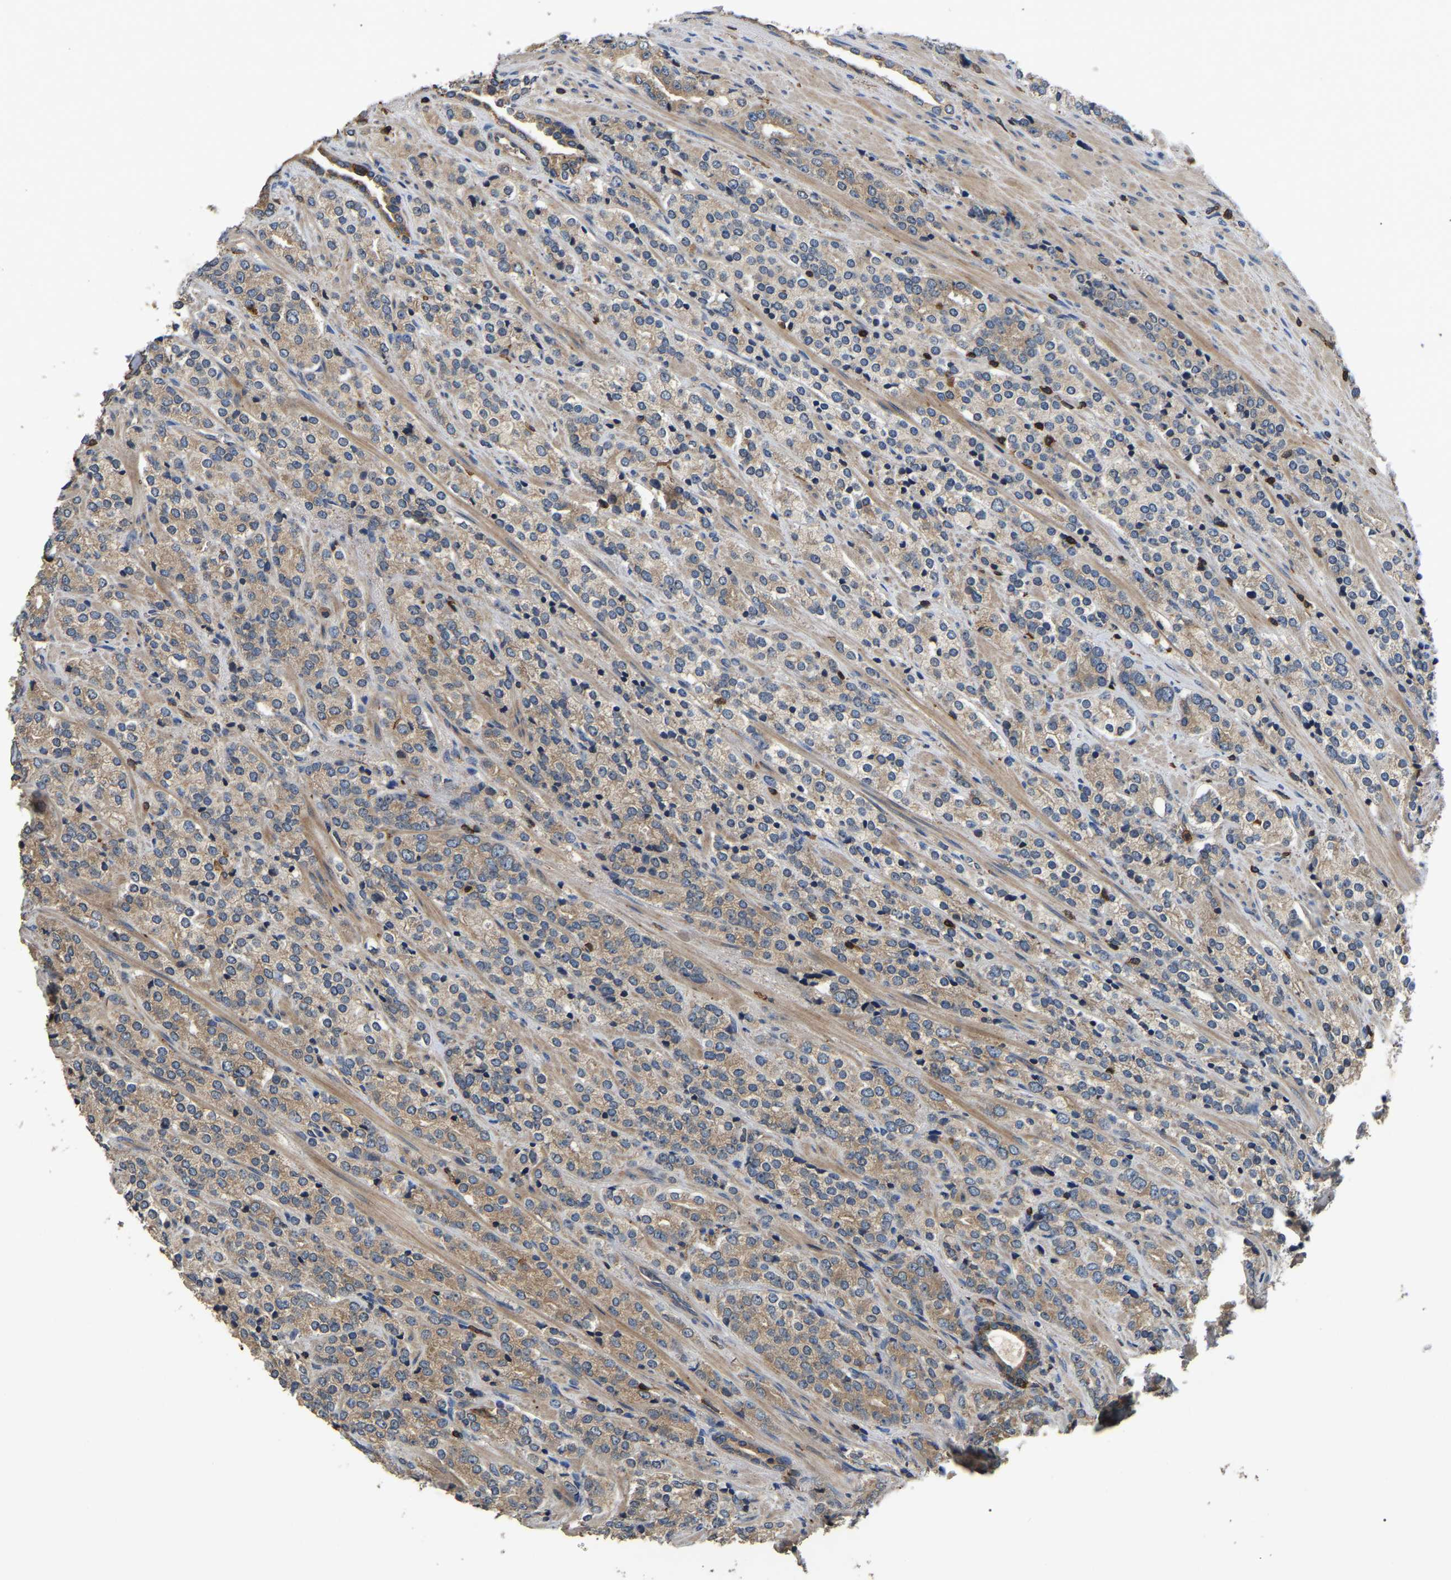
{"staining": {"intensity": "weak", "quantity": "25%-75%", "location": "cytoplasmic/membranous"}, "tissue": "prostate cancer", "cell_type": "Tumor cells", "image_type": "cancer", "snomed": [{"axis": "morphology", "description": "Adenocarcinoma, High grade"}, {"axis": "topography", "description": "Prostate"}], "caption": "This histopathology image shows IHC staining of human adenocarcinoma (high-grade) (prostate), with low weak cytoplasmic/membranous positivity in about 25%-75% of tumor cells.", "gene": "SMPD2", "patient": {"sex": "male", "age": 71}}